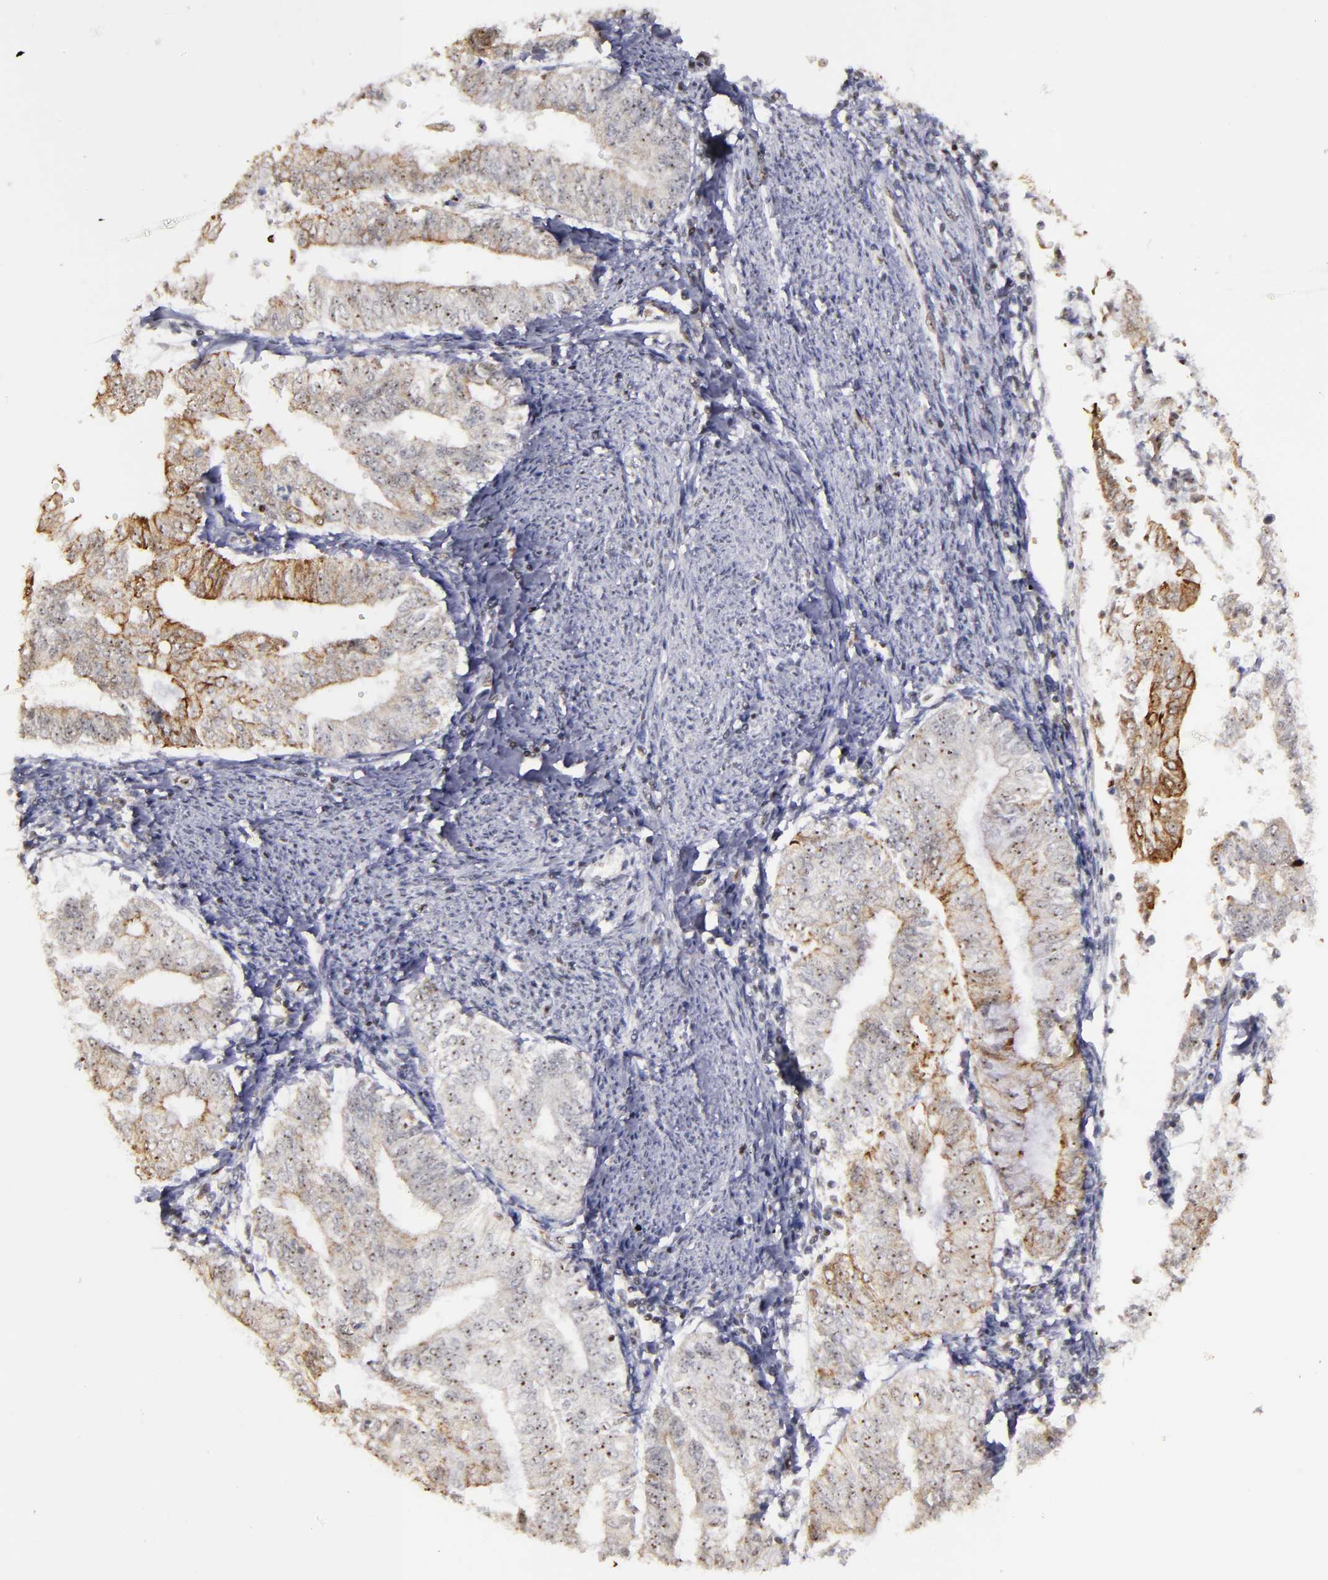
{"staining": {"intensity": "moderate", "quantity": "25%-75%", "location": "cytoplasmic/membranous,nuclear"}, "tissue": "endometrial cancer", "cell_type": "Tumor cells", "image_type": "cancer", "snomed": [{"axis": "morphology", "description": "Adenocarcinoma, NOS"}, {"axis": "topography", "description": "Endometrium"}], "caption": "Immunohistochemistry (IHC) micrograph of neoplastic tissue: human adenocarcinoma (endometrial) stained using immunohistochemistry displays medium levels of moderate protein expression localized specifically in the cytoplasmic/membranous and nuclear of tumor cells, appearing as a cytoplasmic/membranous and nuclear brown color.", "gene": "DDX24", "patient": {"sex": "female", "age": 66}}